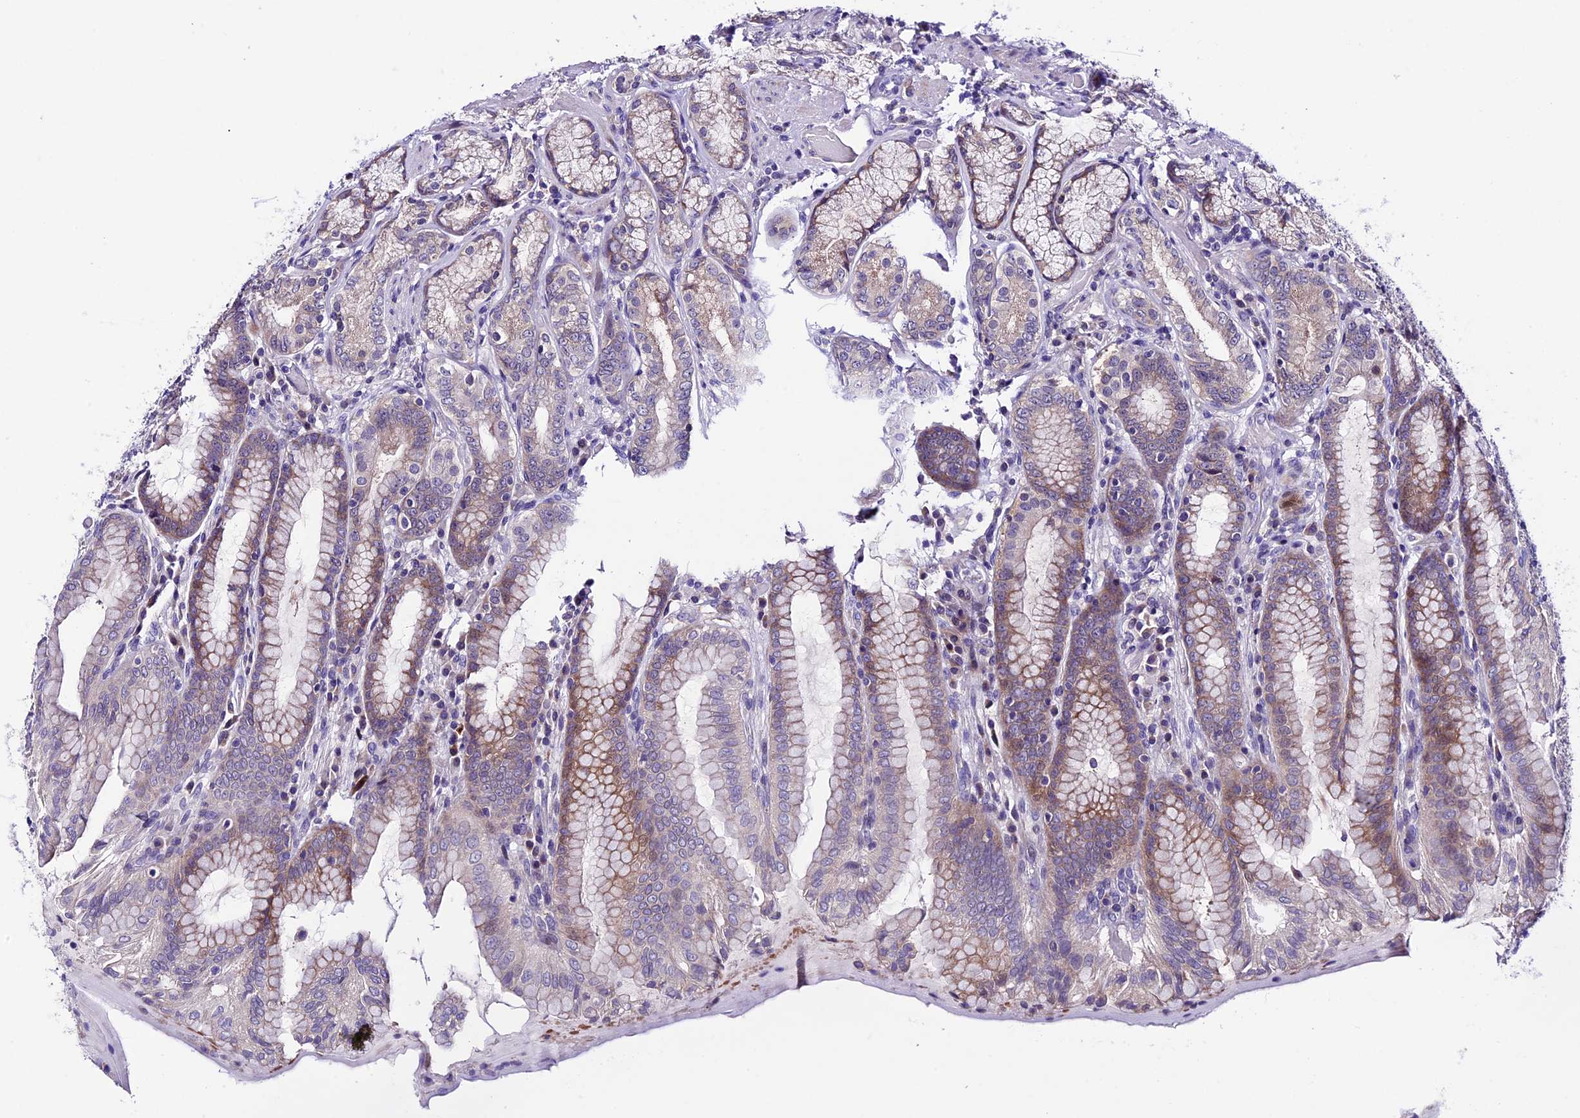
{"staining": {"intensity": "moderate", "quantity": "<25%", "location": "cytoplasmic/membranous"}, "tissue": "stomach", "cell_type": "Glandular cells", "image_type": "normal", "snomed": [{"axis": "morphology", "description": "Normal tissue, NOS"}, {"axis": "topography", "description": "Stomach, upper"}, {"axis": "topography", "description": "Stomach, lower"}], "caption": "Moderate cytoplasmic/membranous positivity is present in approximately <25% of glandular cells in normal stomach. The protein is shown in brown color, while the nuclei are stained blue.", "gene": "XKR7", "patient": {"sex": "female", "age": 76}}